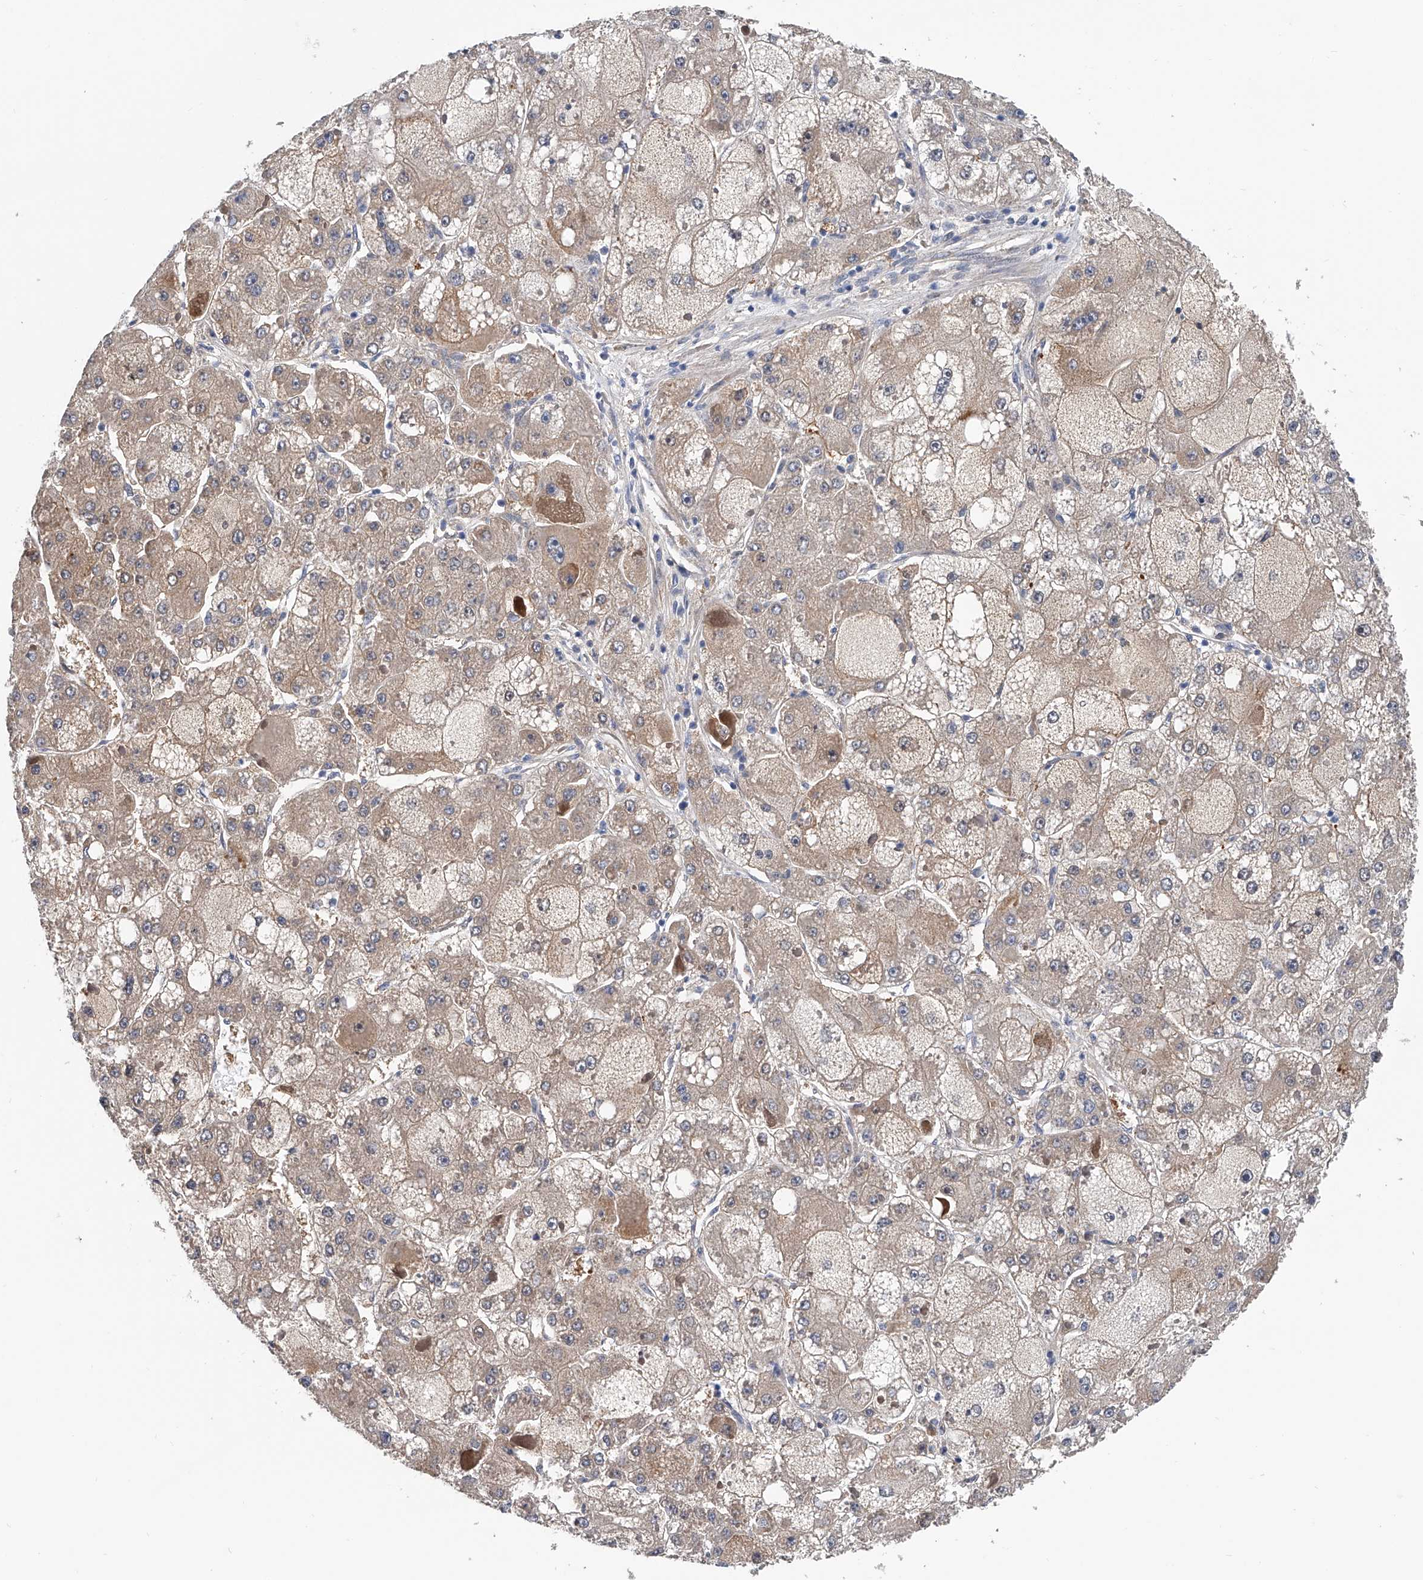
{"staining": {"intensity": "weak", "quantity": ">75%", "location": "cytoplasmic/membranous"}, "tissue": "liver cancer", "cell_type": "Tumor cells", "image_type": "cancer", "snomed": [{"axis": "morphology", "description": "Carcinoma, Hepatocellular, NOS"}, {"axis": "topography", "description": "Liver"}], "caption": "Tumor cells reveal low levels of weak cytoplasmic/membranous expression in approximately >75% of cells in human hepatocellular carcinoma (liver). The staining was performed using DAB to visualize the protein expression in brown, while the nuclei were stained in blue with hematoxylin (Magnification: 20x).", "gene": "PGM3", "patient": {"sex": "female", "age": 73}}